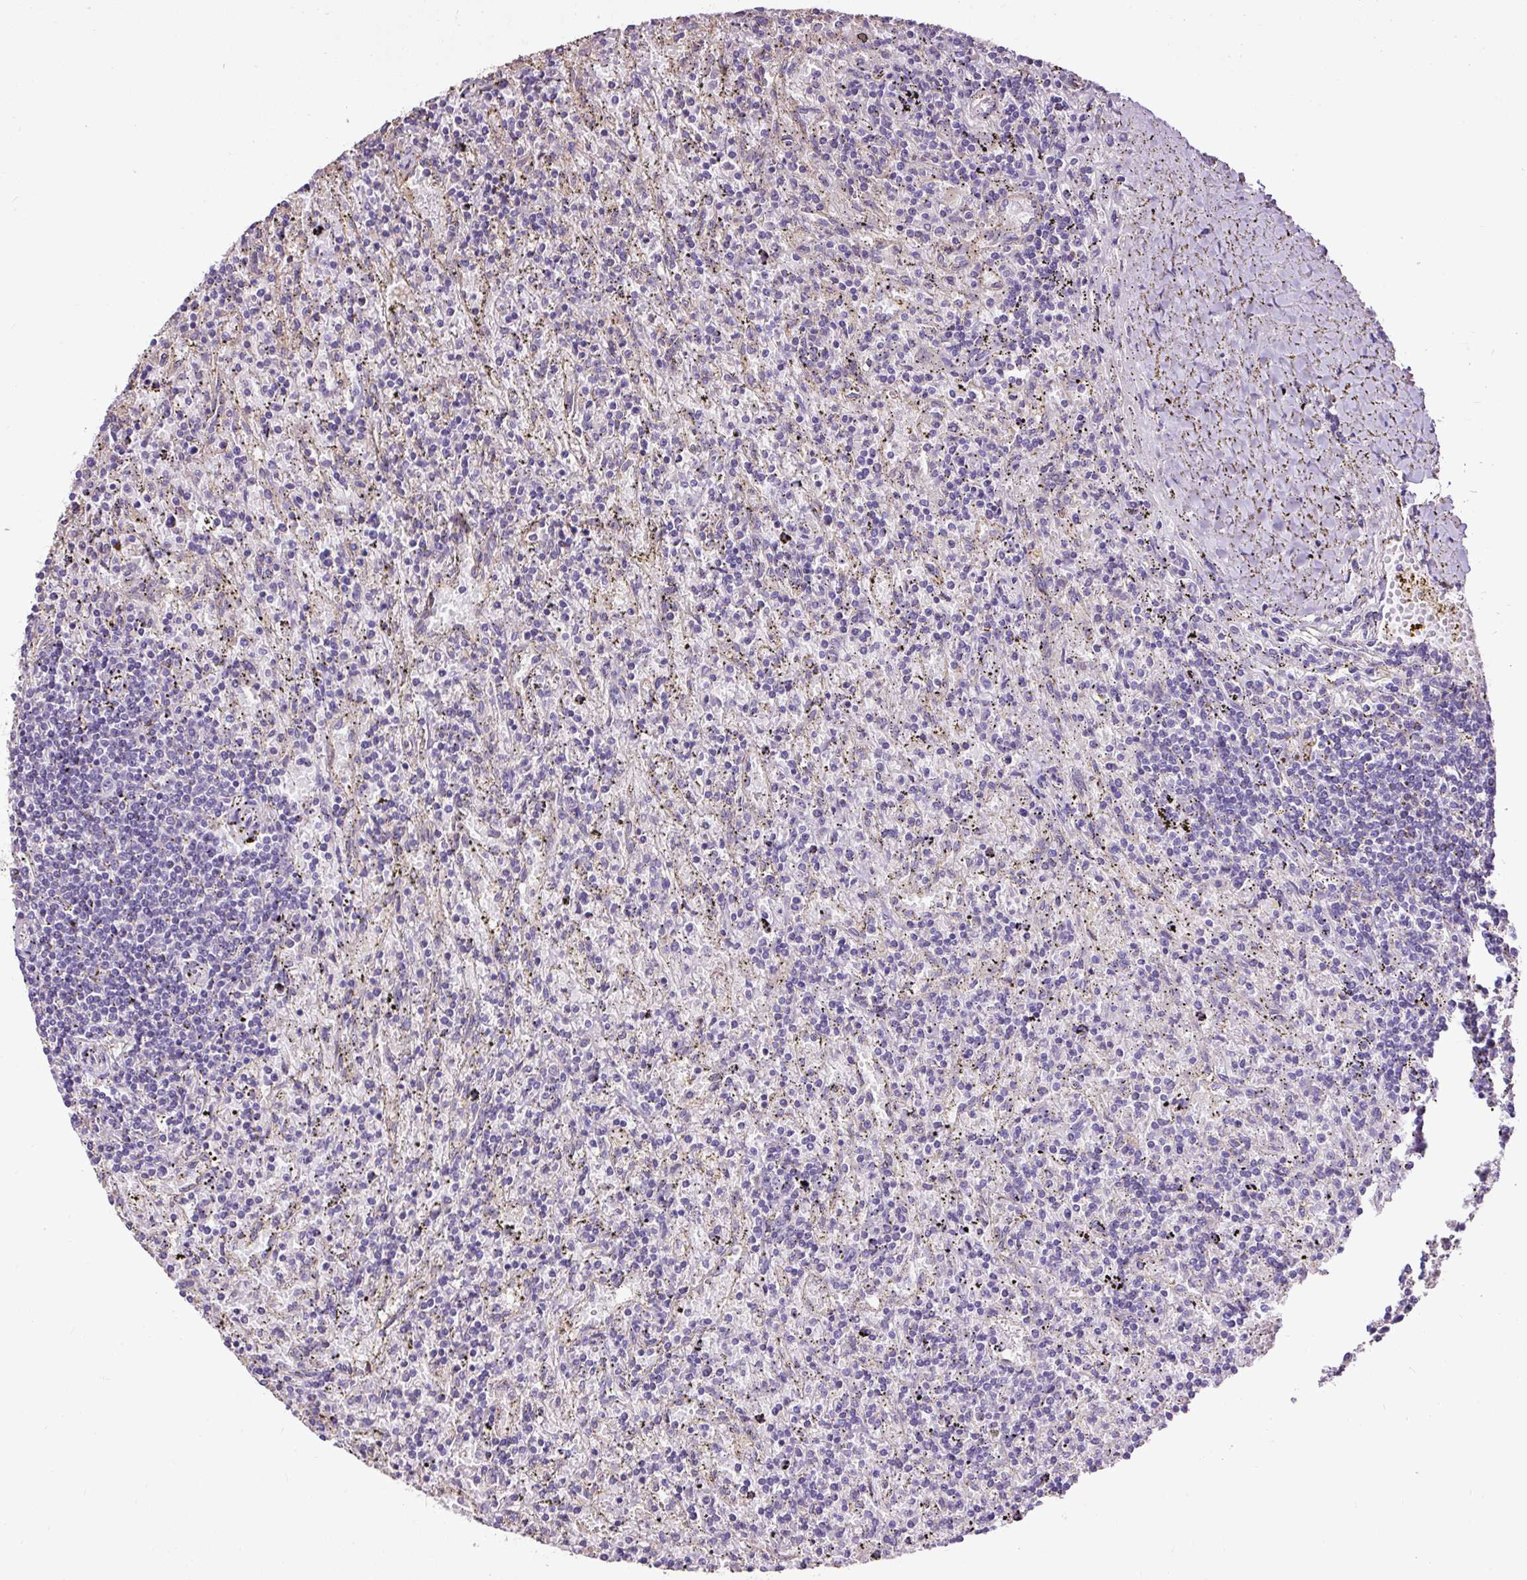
{"staining": {"intensity": "negative", "quantity": "none", "location": "none"}, "tissue": "lymphoma", "cell_type": "Tumor cells", "image_type": "cancer", "snomed": [{"axis": "morphology", "description": "Malignant lymphoma, non-Hodgkin's type, Low grade"}, {"axis": "topography", "description": "Spleen"}], "caption": "The immunohistochemistry (IHC) image has no significant staining in tumor cells of lymphoma tissue.", "gene": "PDIA2", "patient": {"sex": "male", "age": 76}}